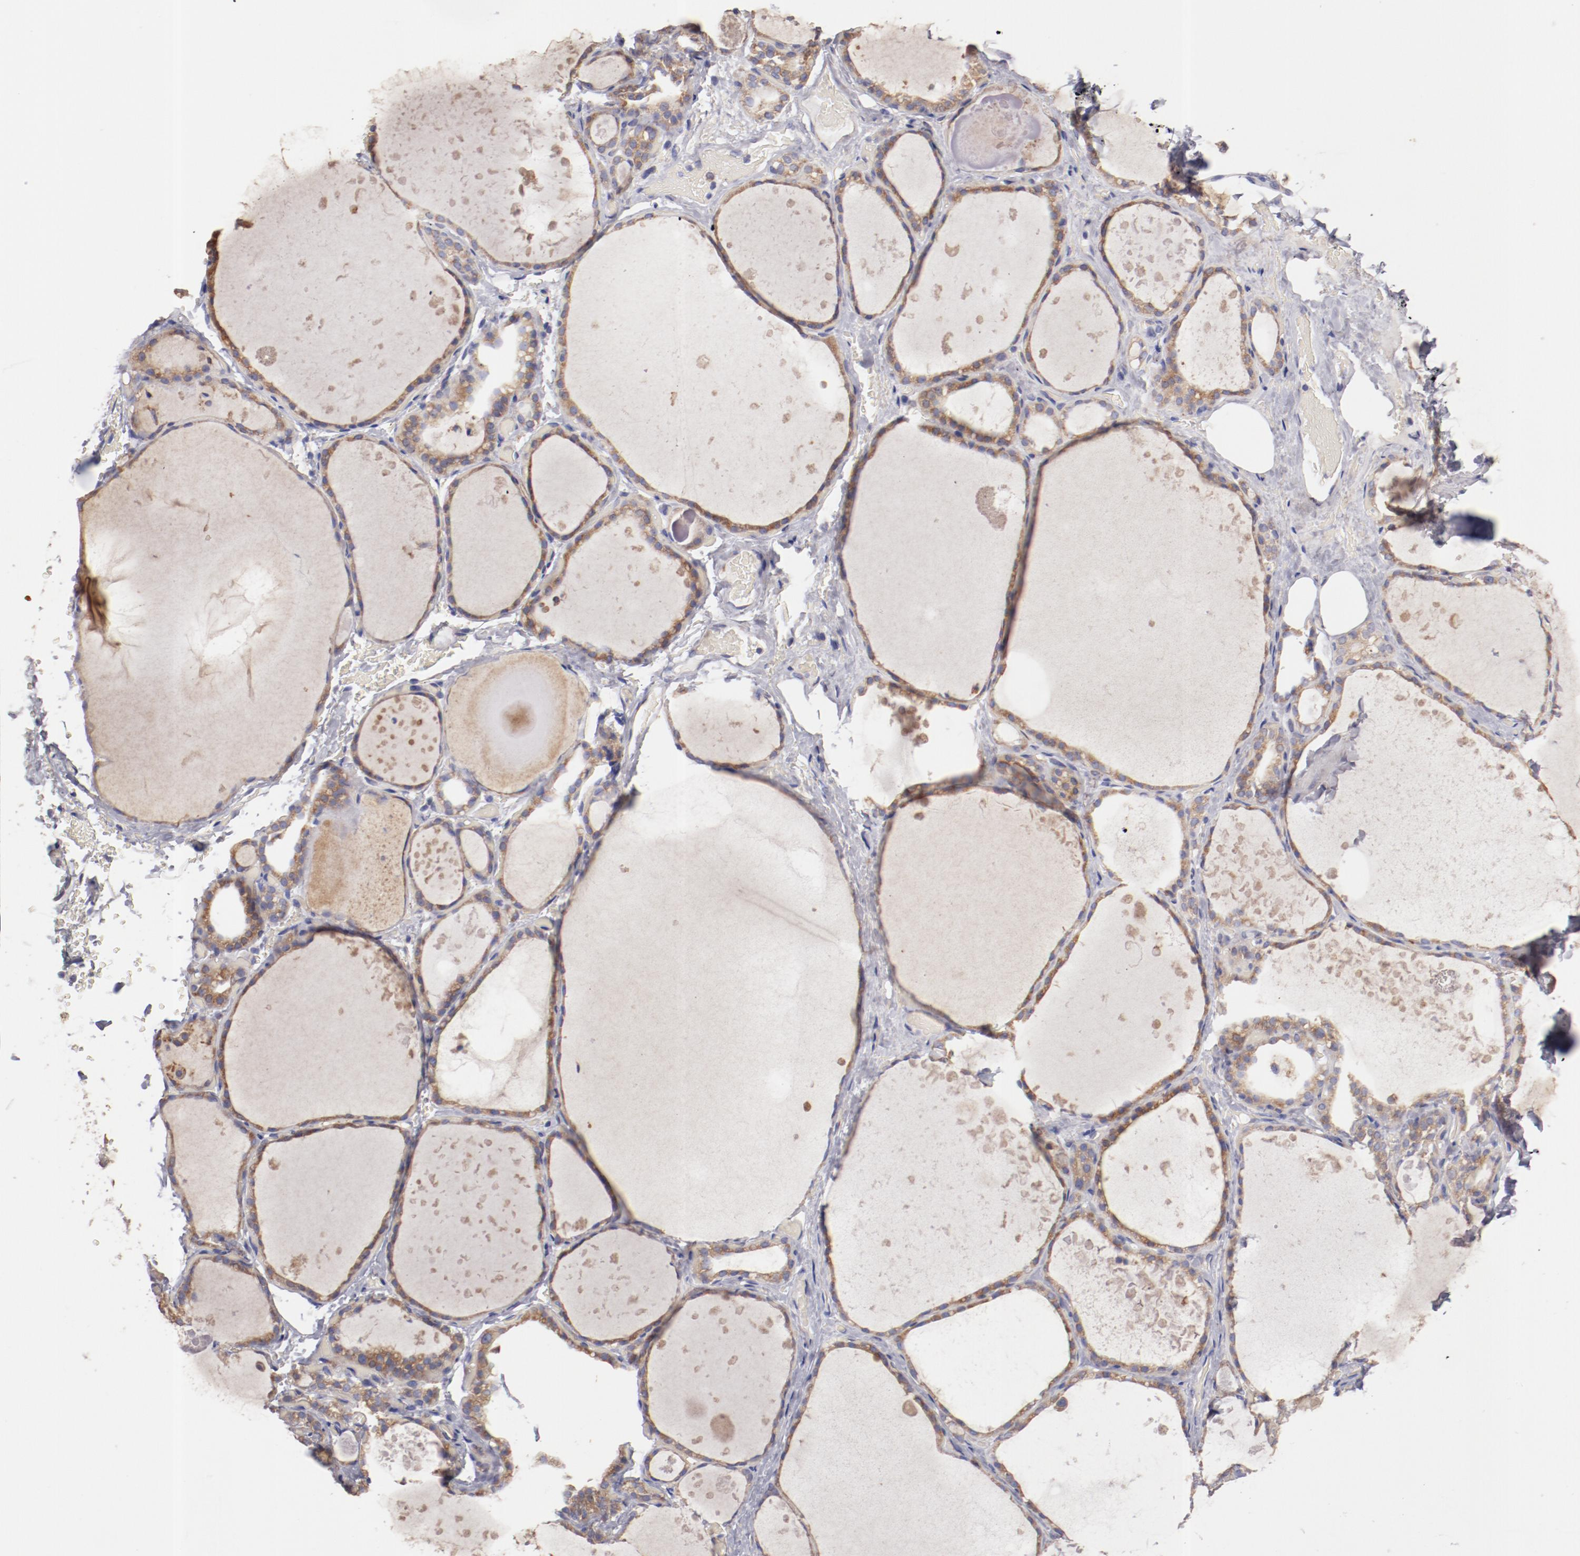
{"staining": {"intensity": "moderate", "quantity": ">75%", "location": "cytoplasmic/membranous"}, "tissue": "thyroid gland", "cell_type": "Glandular cells", "image_type": "normal", "snomed": [{"axis": "morphology", "description": "Normal tissue, NOS"}, {"axis": "topography", "description": "Thyroid gland"}], "caption": "This photomicrograph displays benign thyroid gland stained with IHC to label a protein in brown. The cytoplasmic/membranous of glandular cells show moderate positivity for the protein. Nuclei are counter-stained blue.", "gene": "ENTPD5", "patient": {"sex": "male", "age": 61}}